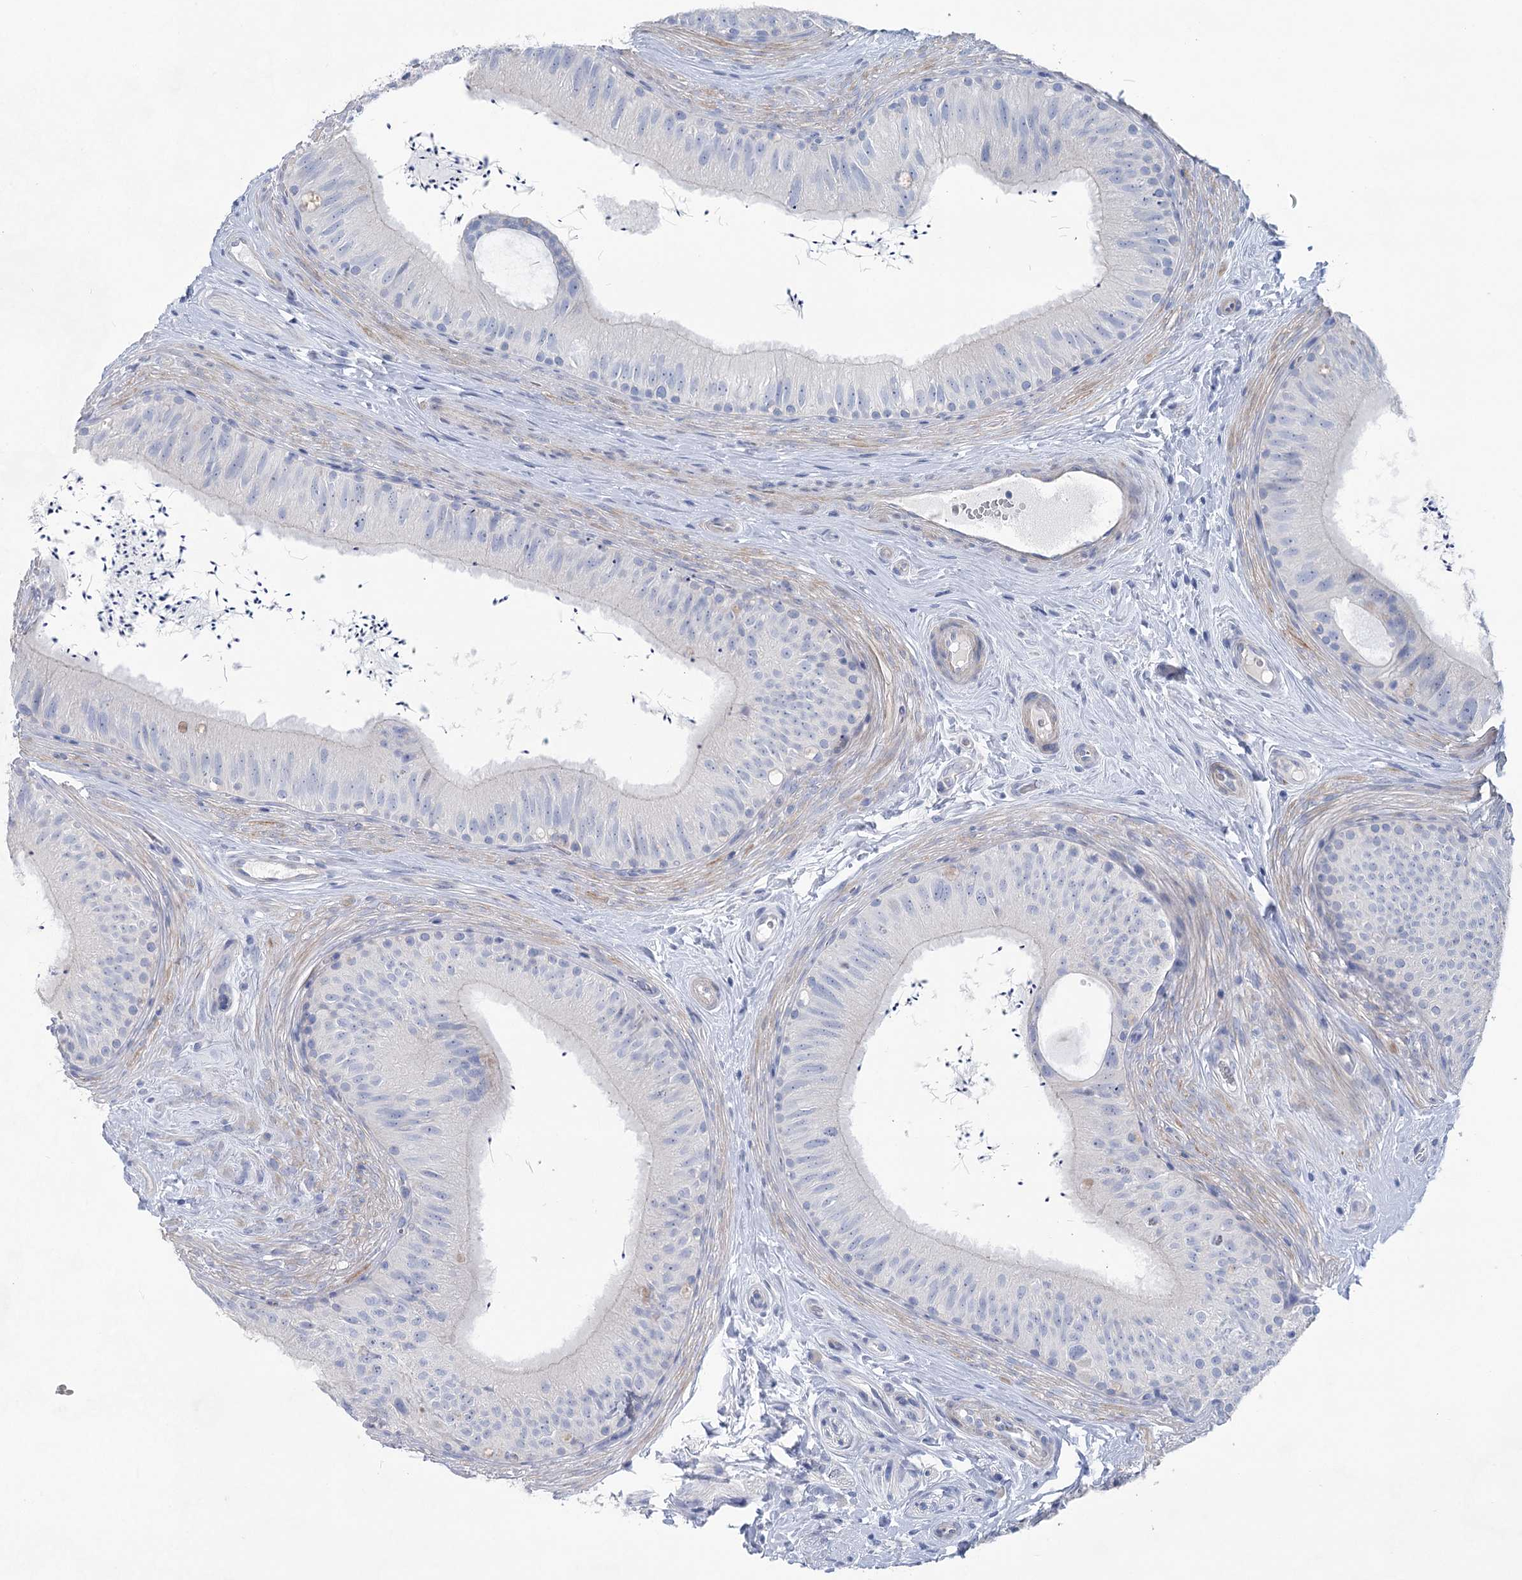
{"staining": {"intensity": "negative", "quantity": "none", "location": "none"}, "tissue": "epididymis", "cell_type": "Glandular cells", "image_type": "normal", "snomed": [{"axis": "morphology", "description": "Normal tissue, NOS"}, {"axis": "topography", "description": "Epididymis"}], "caption": "Immunohistochemistry (IHC) histopathology image of unremarkable human epididymis stained for a protein (brown), which reveals no expression in glandular cells. (DAB IHC visualized using brightfield microscopy, high magnification).", "gene": "WDR74", "patient": {"sex": "male", "age": 46}}